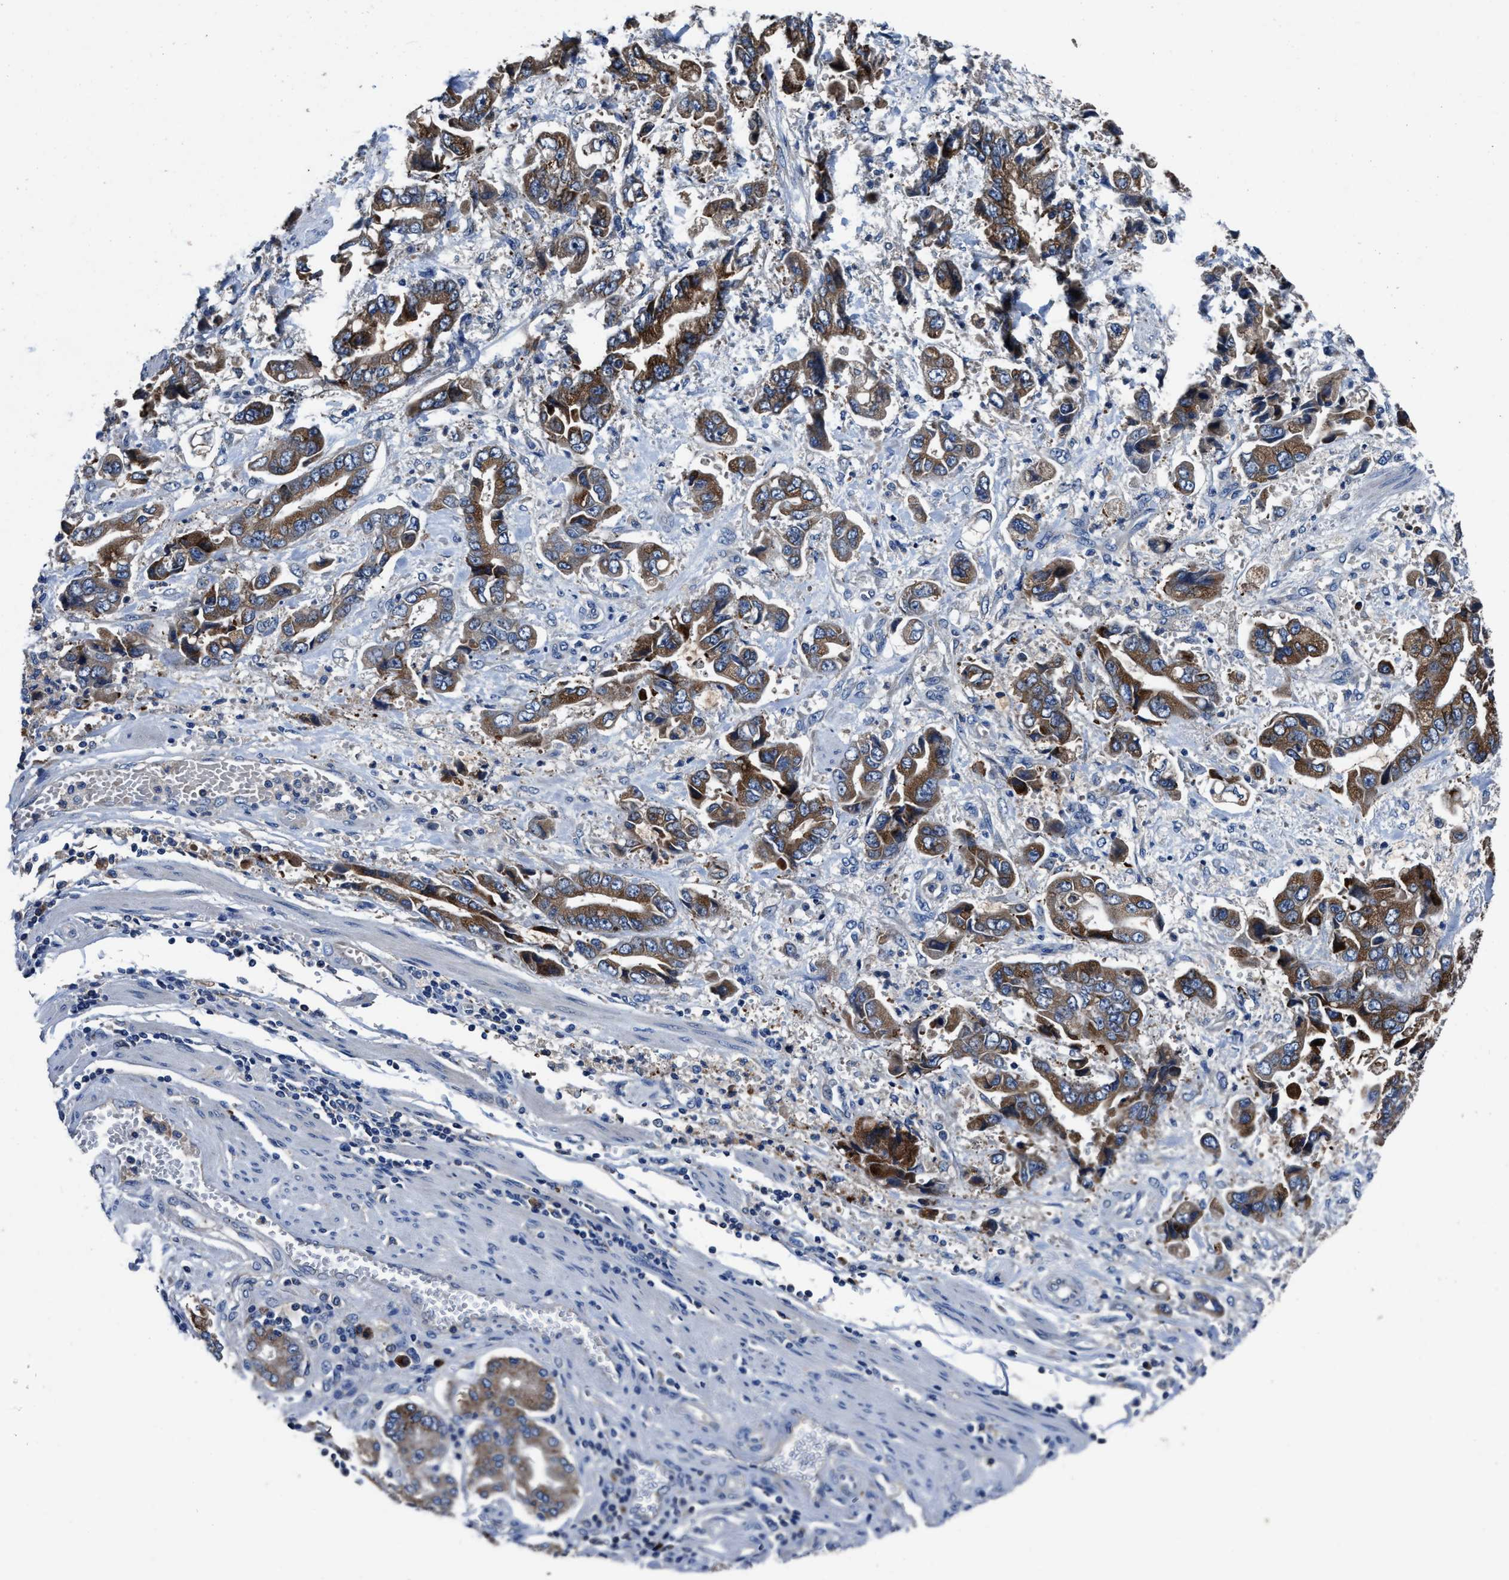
{"staining": {"intensity": "moderate", "quantity": ">75%", "location": "cytoplasmic/membranous"}, "tissue": "stomach cancer", "cell_type": "Tumor cells", "image_type": "cancer", "snomed": [{"axis": "morphology", "description": "Normal tissue, NOS"}, {"axis": "morphology", "description": "Adenocarcinoma, NOS"}, {"axis": "topography", "description": "Stomach"}], "caption": "Immunohistochemistry photomicrograph of neoplastic tissue: human stomach adenocarcinoma stained using immunohistochemistry (IHC) reveals medium levels of moderate protein expression localized specifically in the cytoplasmic/membranous of tumor cells, appearing as a cytoplasmic/membranous brown color.", "gene": "UBR4", "patient": {"sex": "male", "age": 62}}